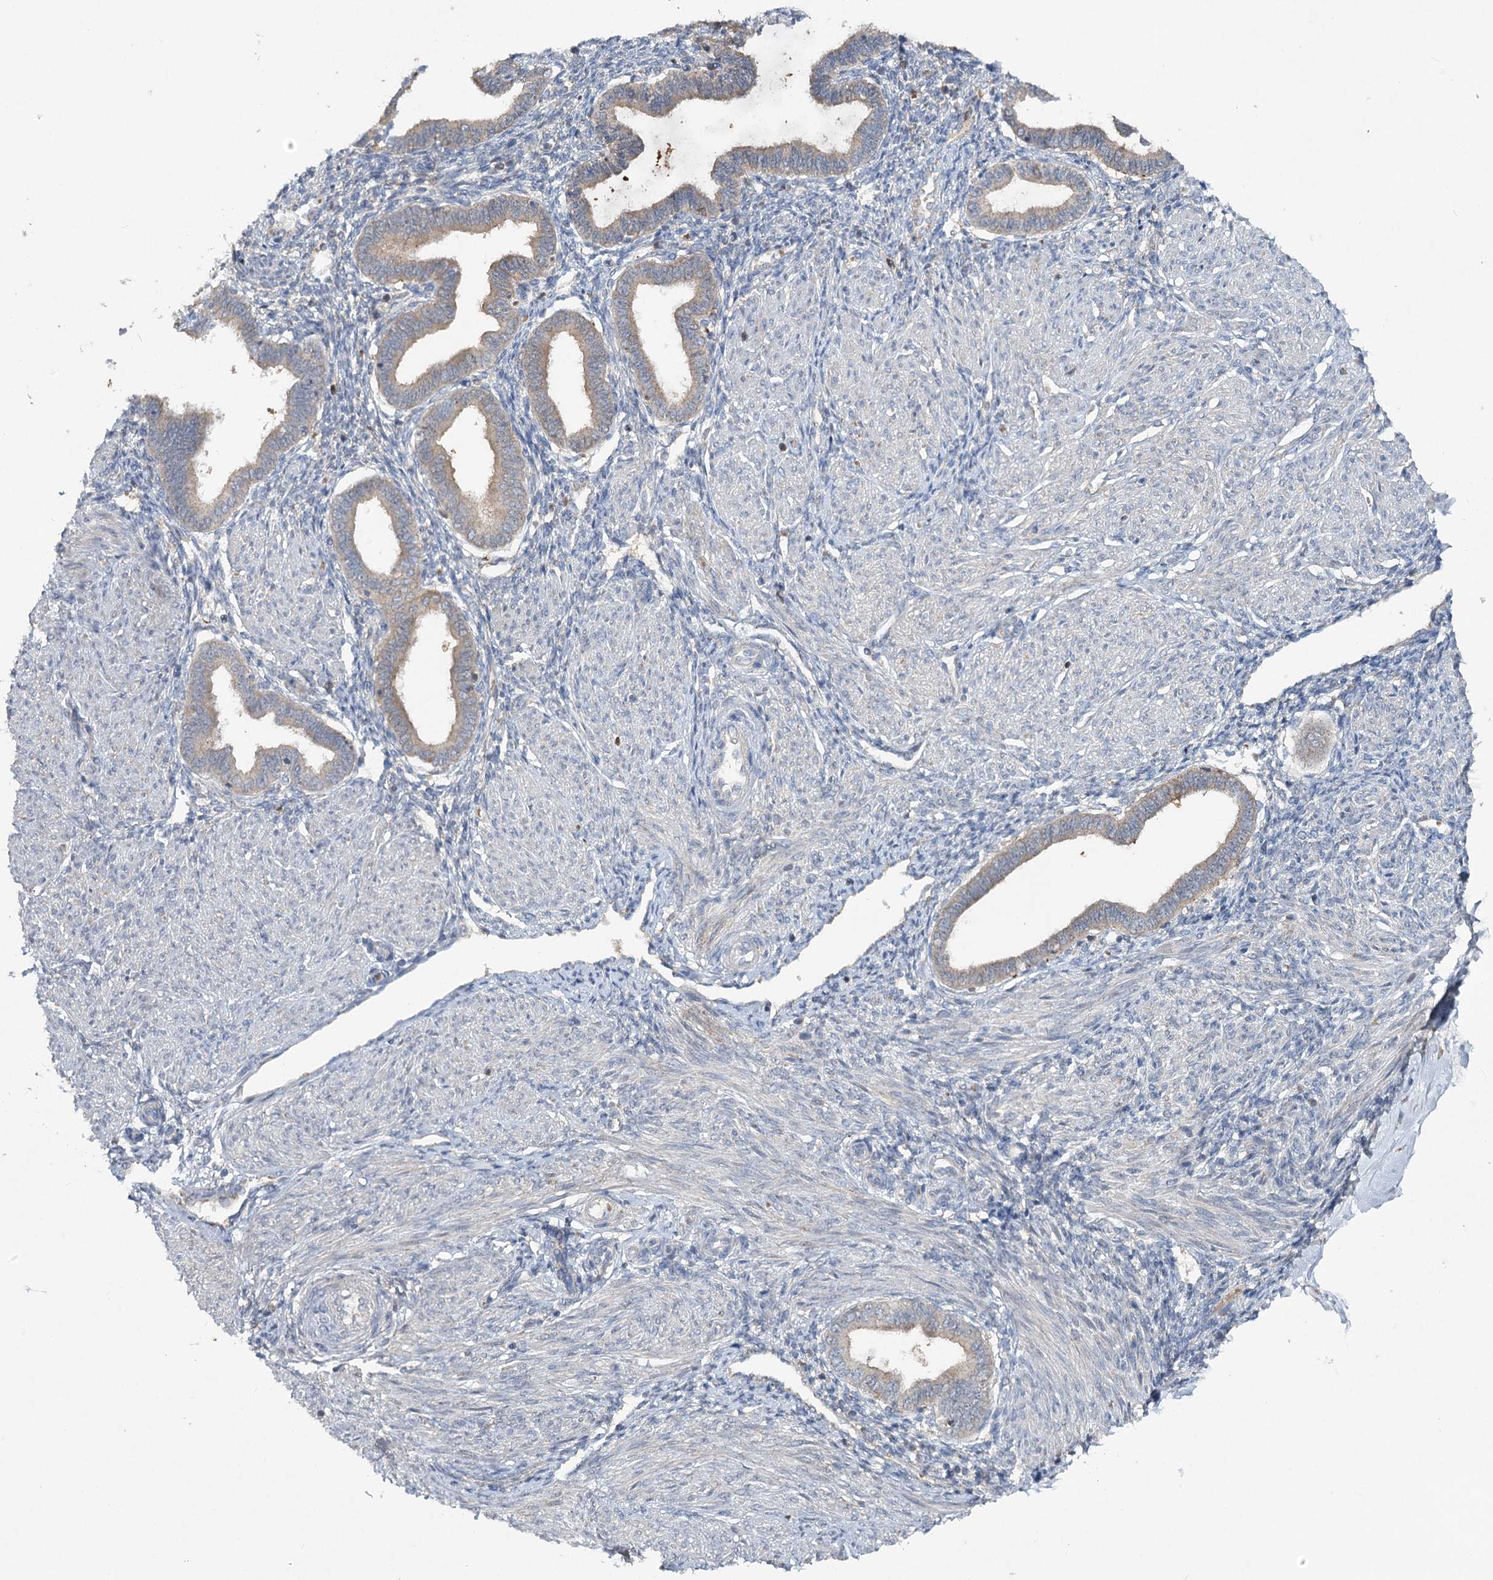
{"staining": {"intensity": "moderate", "quantity": "<25%", "location": "cytoplasmic/membranous"}, "tissue": "endometrium", "cell_type": "Cells in endometrial stroma", "image_type": "normal", "snomed": [{"axis": "morphology", "description": "Normal tissue, NOS"}, {"axis": "topography", "description": "Endometrium"}], "caption": "Unremarkable endometrium reveals moderate cytoplasmic/membranous staining in about <25% of cells in endometrial stroma (Brightfield microscopy of DAB IHC at high magnification)..", "gene": "PYROXD2", "patient": {"sex": "female", "age": 53}}